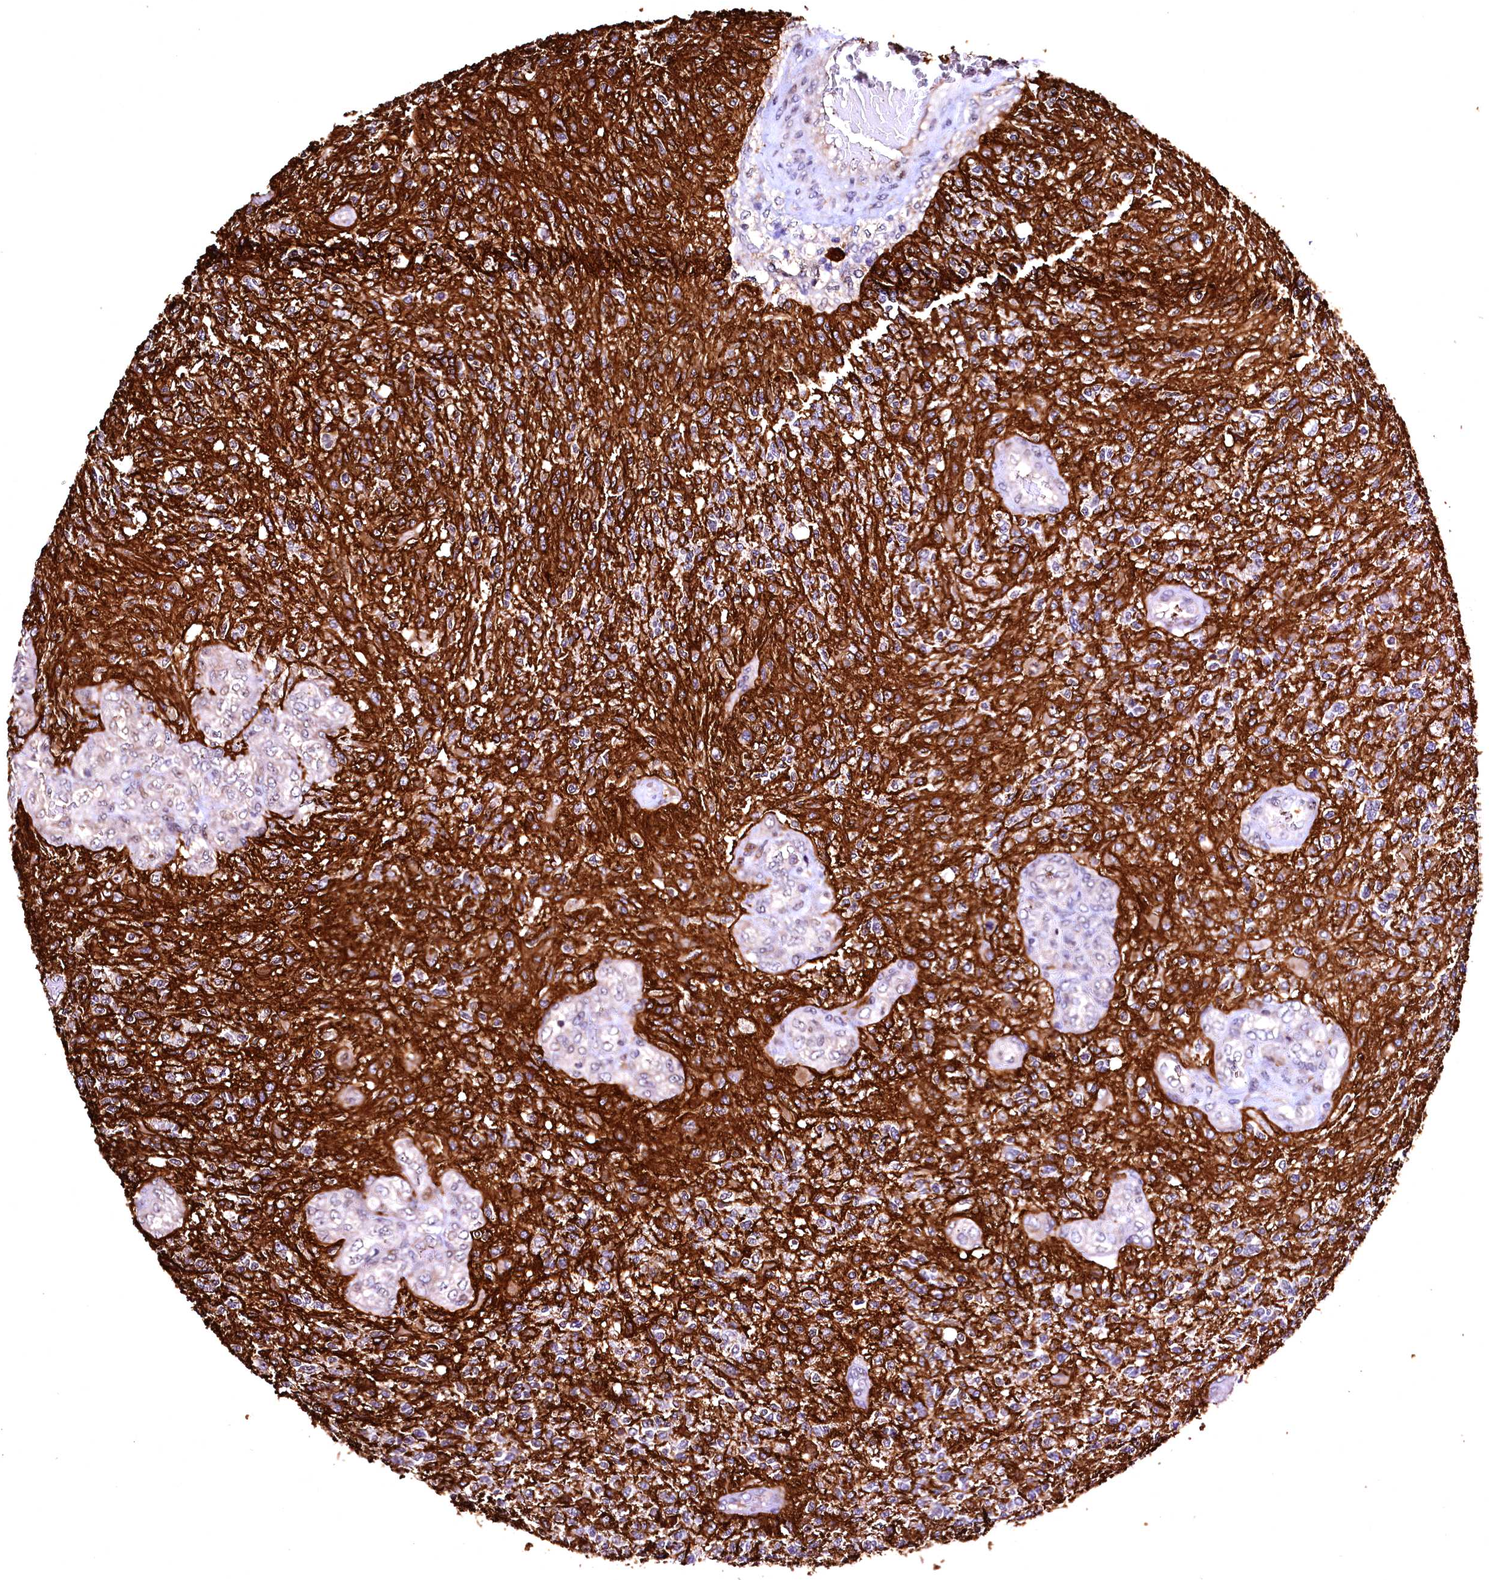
{"staining": {"intensity": "negative", "quantity": "none", "location": "none"}, "tissue": "glioma", "cell_type": "Tumor cells", "image_type": "cancer", "snomed": [{"axis": "morphology", "description": "Glioma, malignant, High grade"}, {"axis": "topography", "description": "Brain"}], "caption": "Immunohistochemistry photomicrograph of neoplastic tissue: human malignant glioma (high-grade) stained with DAB displays no significant protein staining in tumor cells.", "gene": "LATS2", "patient": {"sex": "male", "age": 56}}